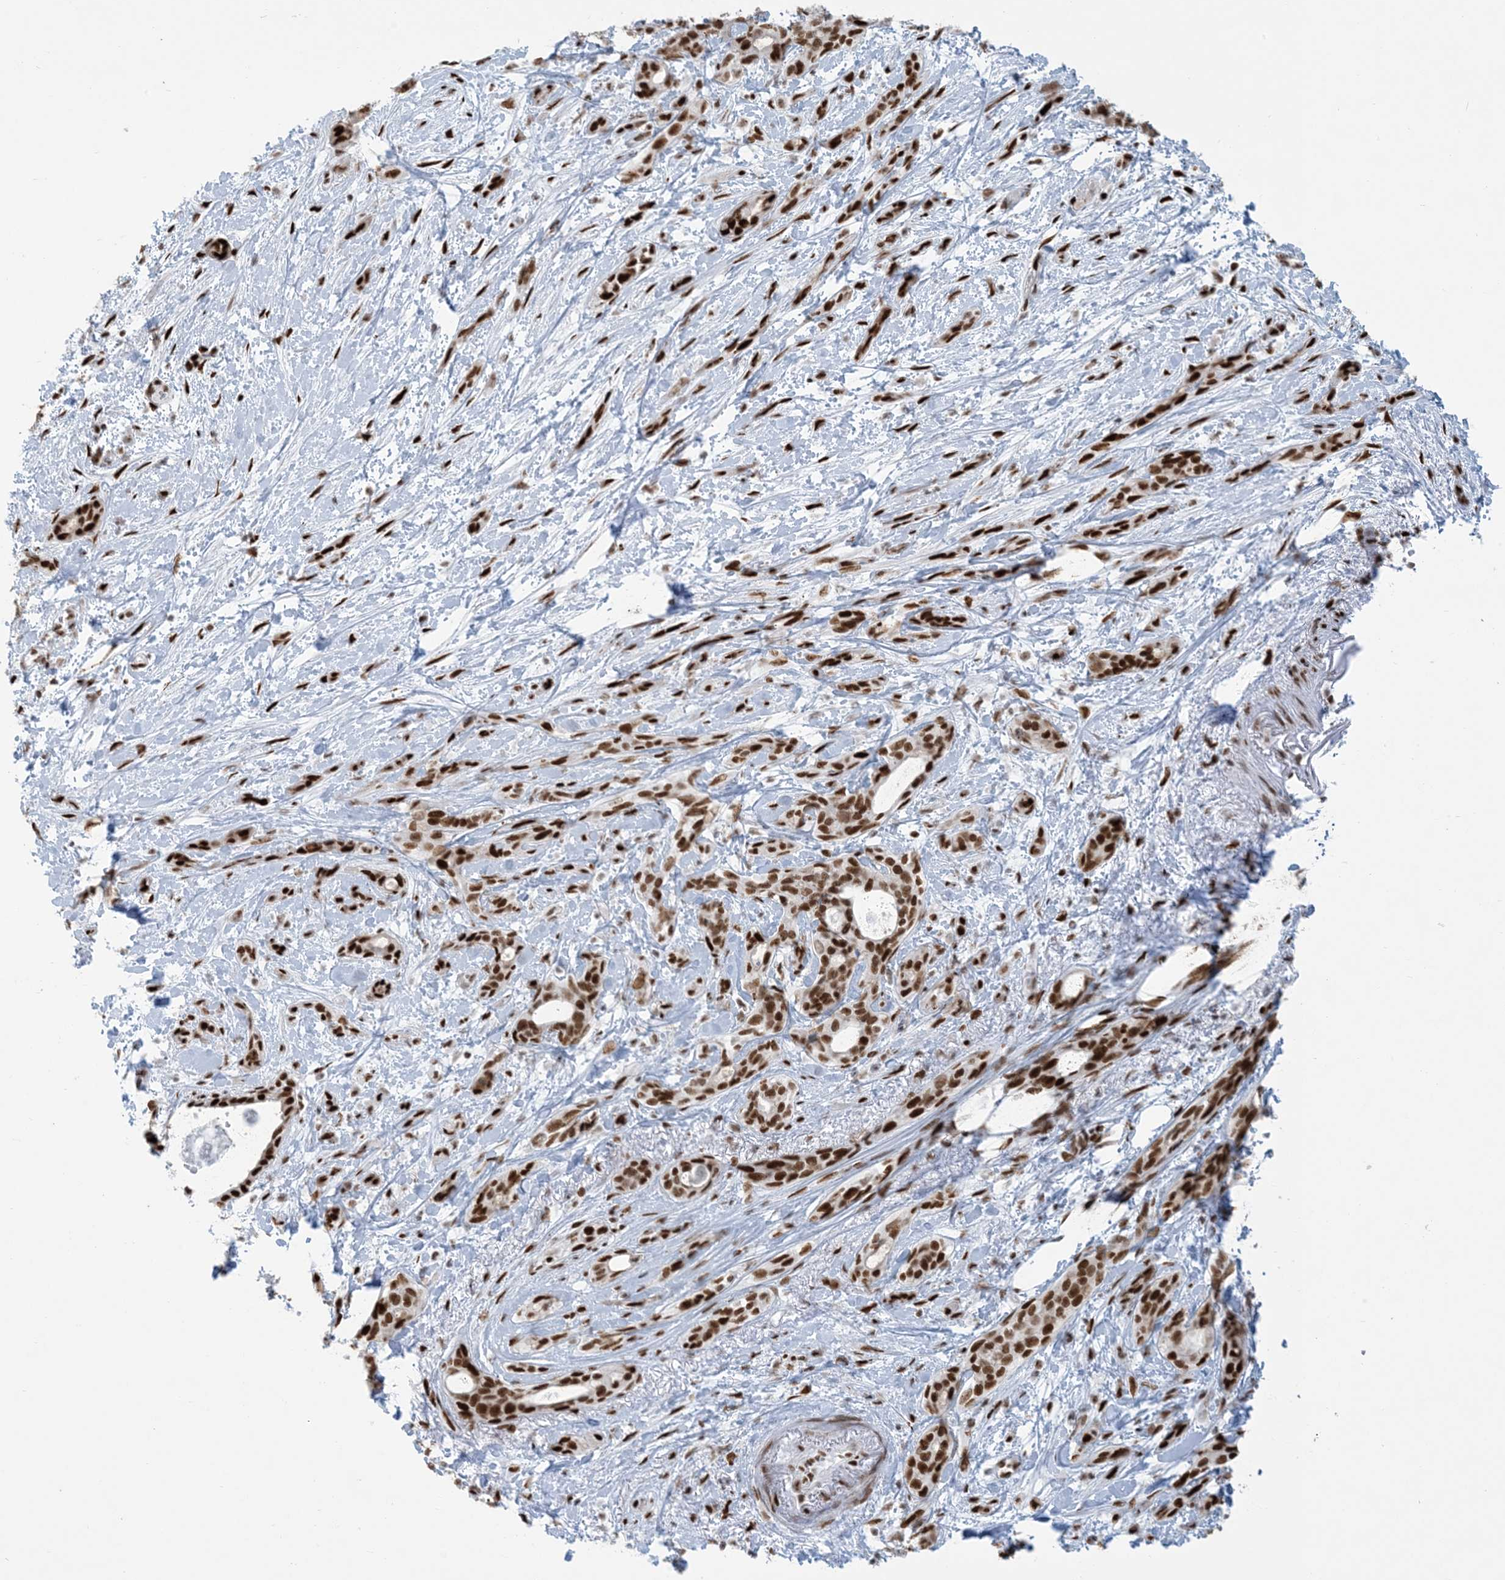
{"staining": {"intensity": "strong", "quantity": ">75%", "location": "nuclear"}, "tissue": "pancreatic cancer", "cell_type": "Tumor cells", "image_type": "cancer", "snomed": [{"axis": "morphology", "description": "Normal tissue, NOS"}, {"axis": "morphology", "description": "Adenocarcinoma, NOS"}, {"axis": "topography", "description": "Pancreas"}, {"axis": "topography", "description": "Peripheral nerve tissue"}], "caption": "Pancreatic adenocarcinoma tissue shows strong nuclear staining in approximately >75% of tumor cells, visualized by immunohistochemistry.", "gene": "STAG1", "patient": {"sex": "female", "age": 63}}